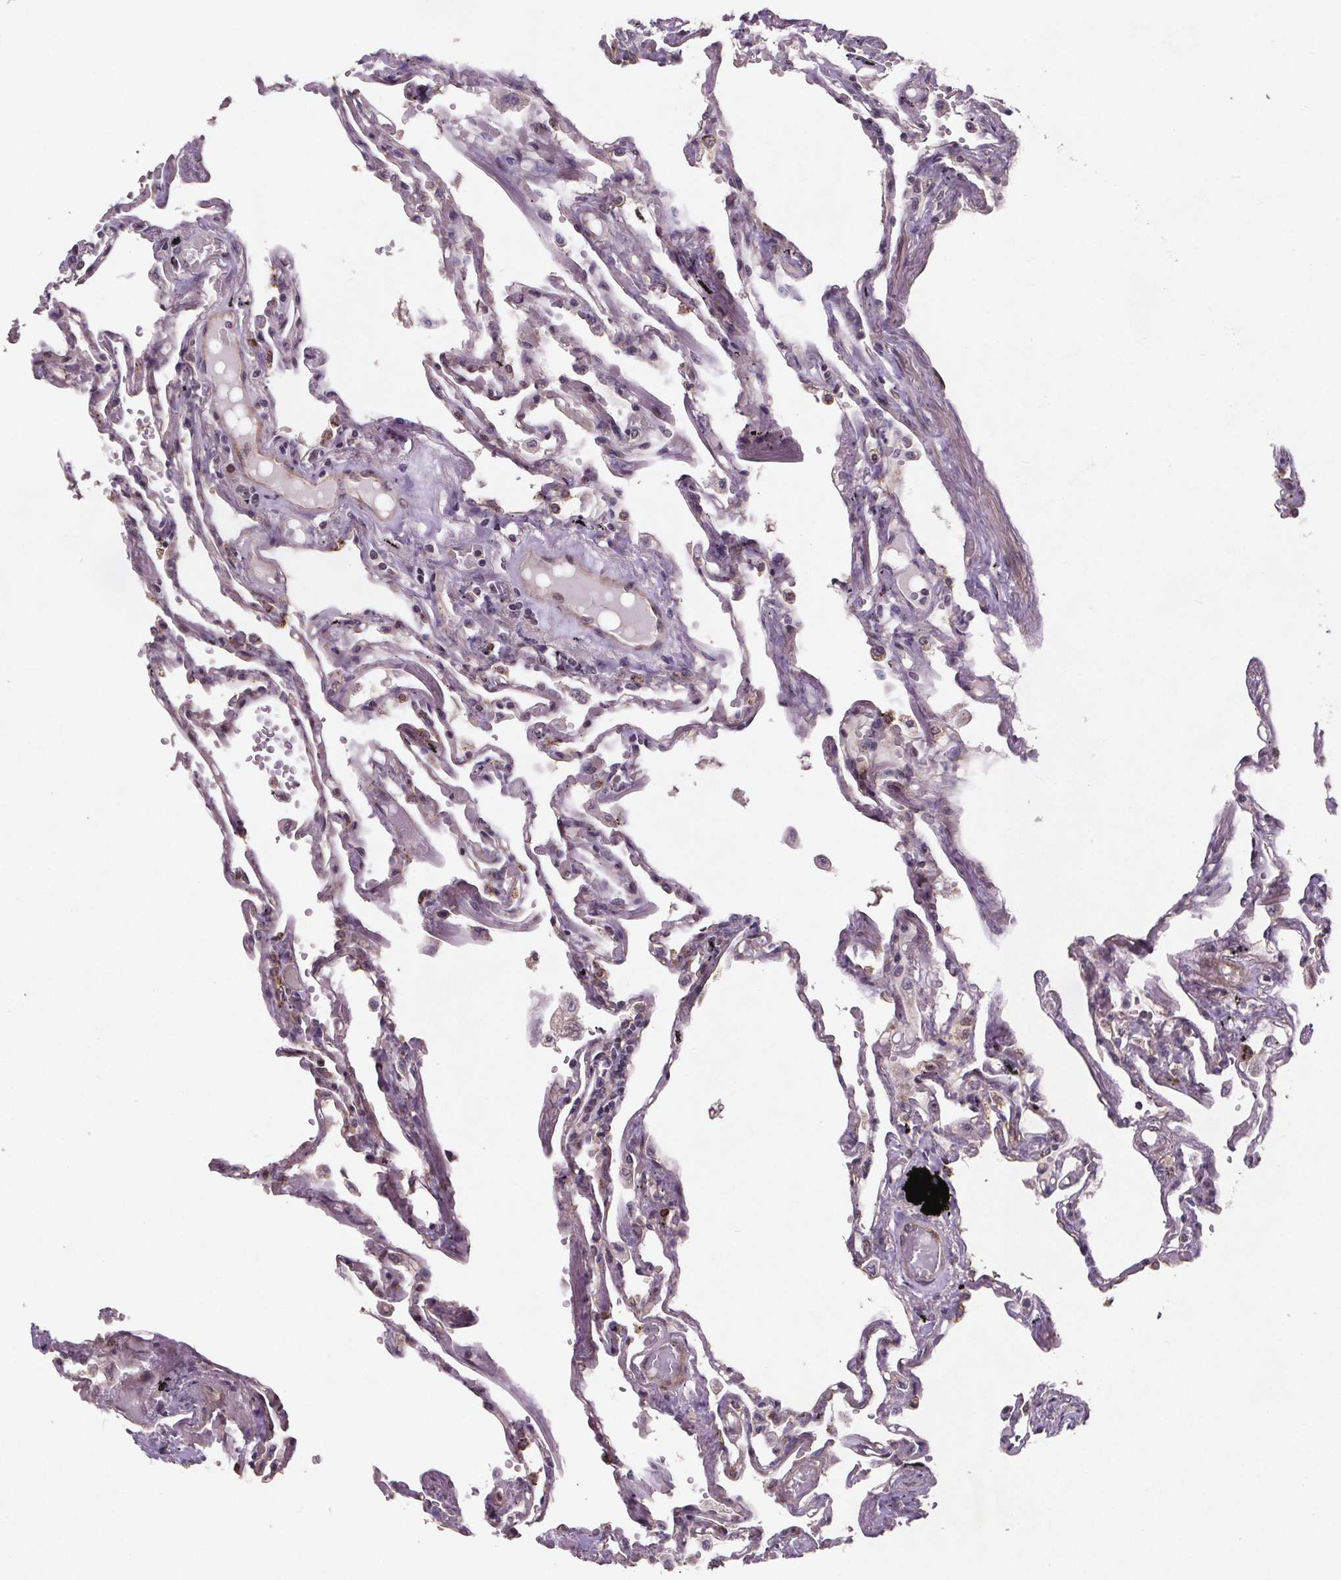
{"staining": {"intensity": "negative", "quantity": "none", "location": "none"}, "tissue": "lung", "cell_type": "Alveolar cells", "image_type": "normal", "snomed": [{"axis": "morphology", "description": "Normal tissue, NOS"}, {"axis": "morphology", "description": "Adenocarcinoma, NOS"}, {"axis": "topography", "description": "Cartilage tissue"}, {"axis": "topography", "description": "Lung"}], "caption": "This is a micrograph of immunohistochemistry (IHC) staining of benign lung, which shows no expression in alveolar cells.", "gene": "STRN3", "patient": {"sex": "female", "age": 67}}